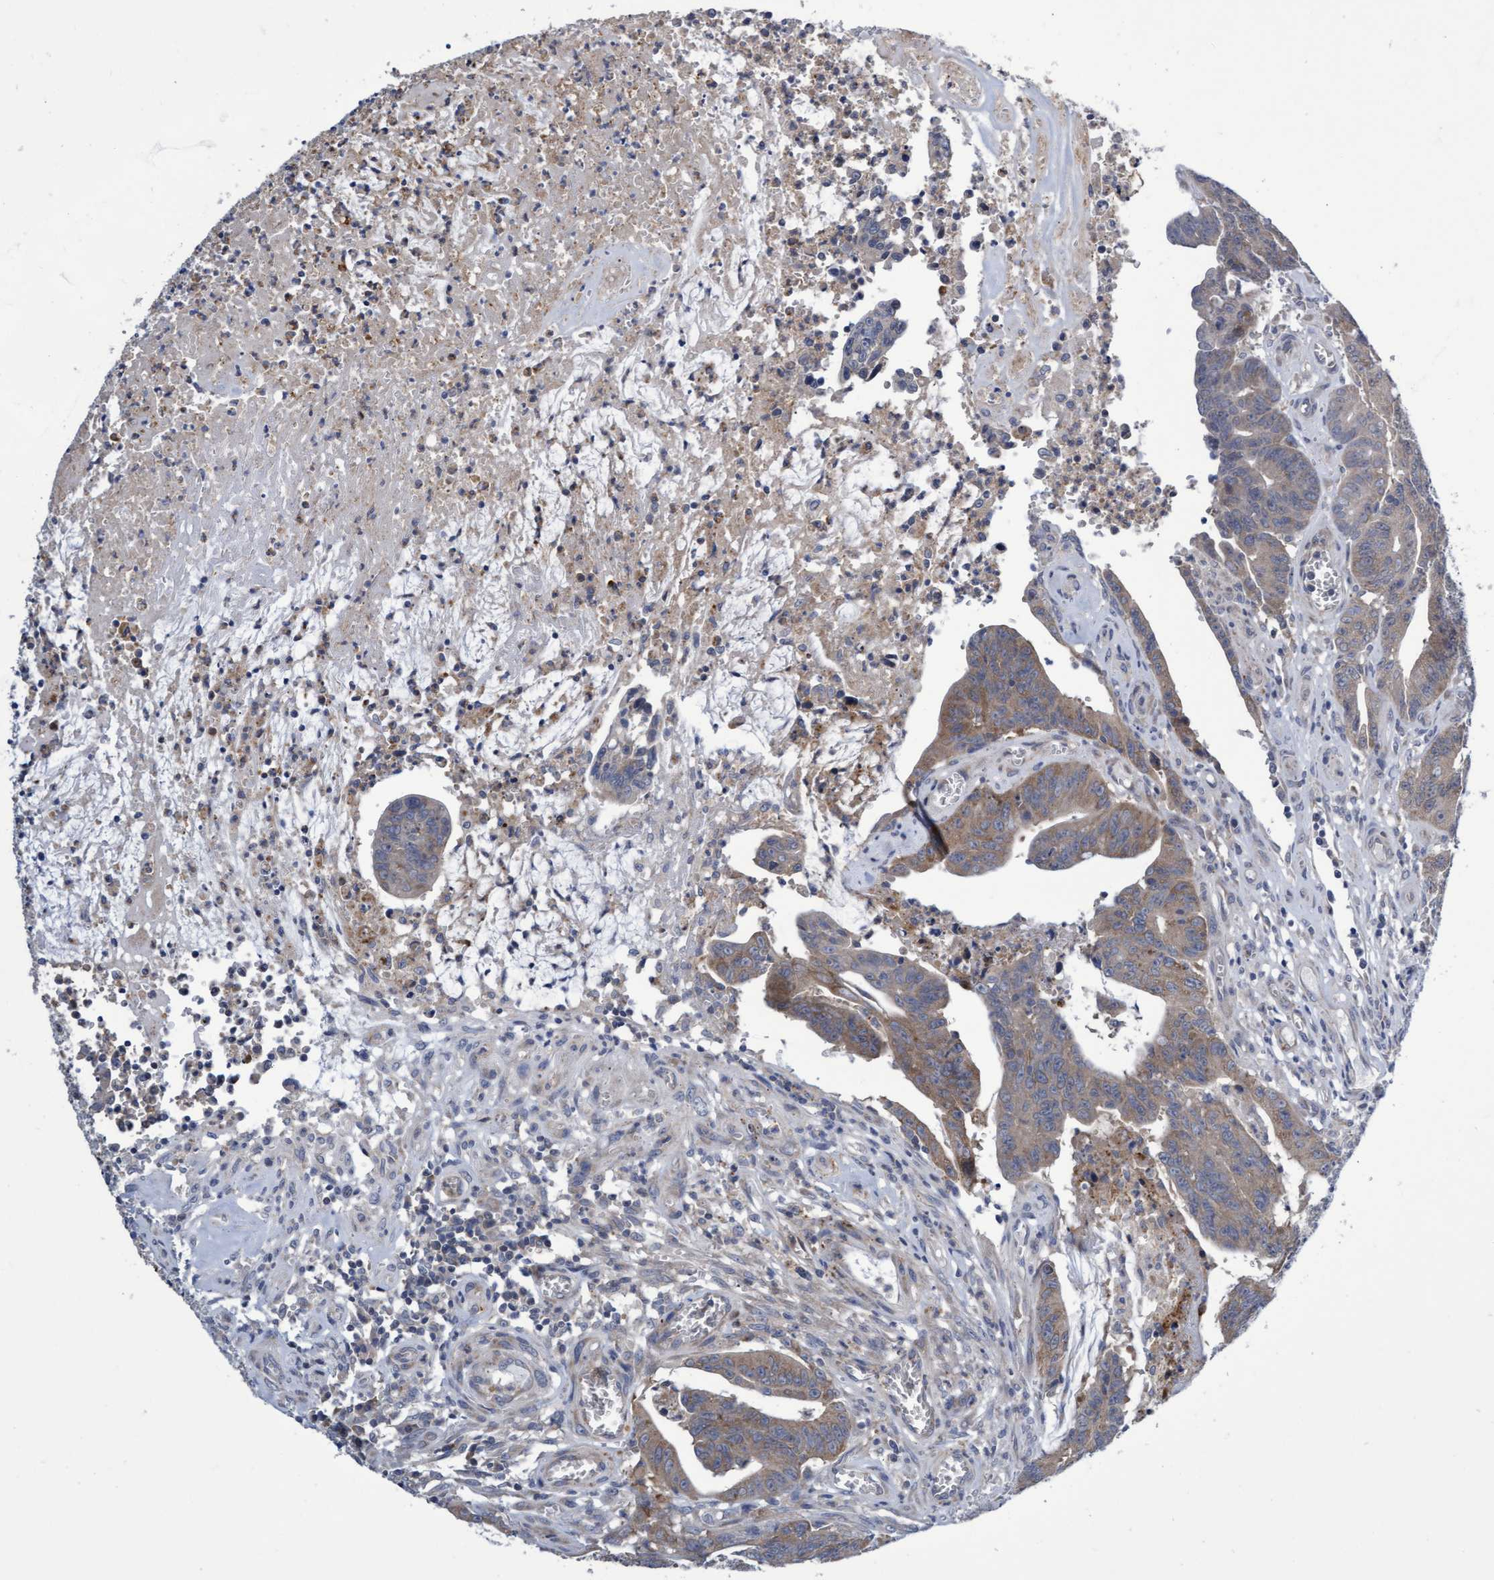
{"staining": {"intensity": "moderate", "quantity": ">75%", "location": "cytoplasmic/membranous"}, "tissue": "colorectal cancer", "cell_type": "Tumor cells", "image_type": "cancer", "snomed": [{"axis": "morphology", "description": "Adenocarcinoma, NOS"}, {"axis": "topography", "description": "Colon"}], "caption": "Colorectal cancer stained with immunohistochemistry reveals moderate cytoplasmic/membranous staining in about >75% of tumor cells. Nuclei are stained in blue.", "gene": "ABCF2", "patient": {"sex": "male", "age": 45}}